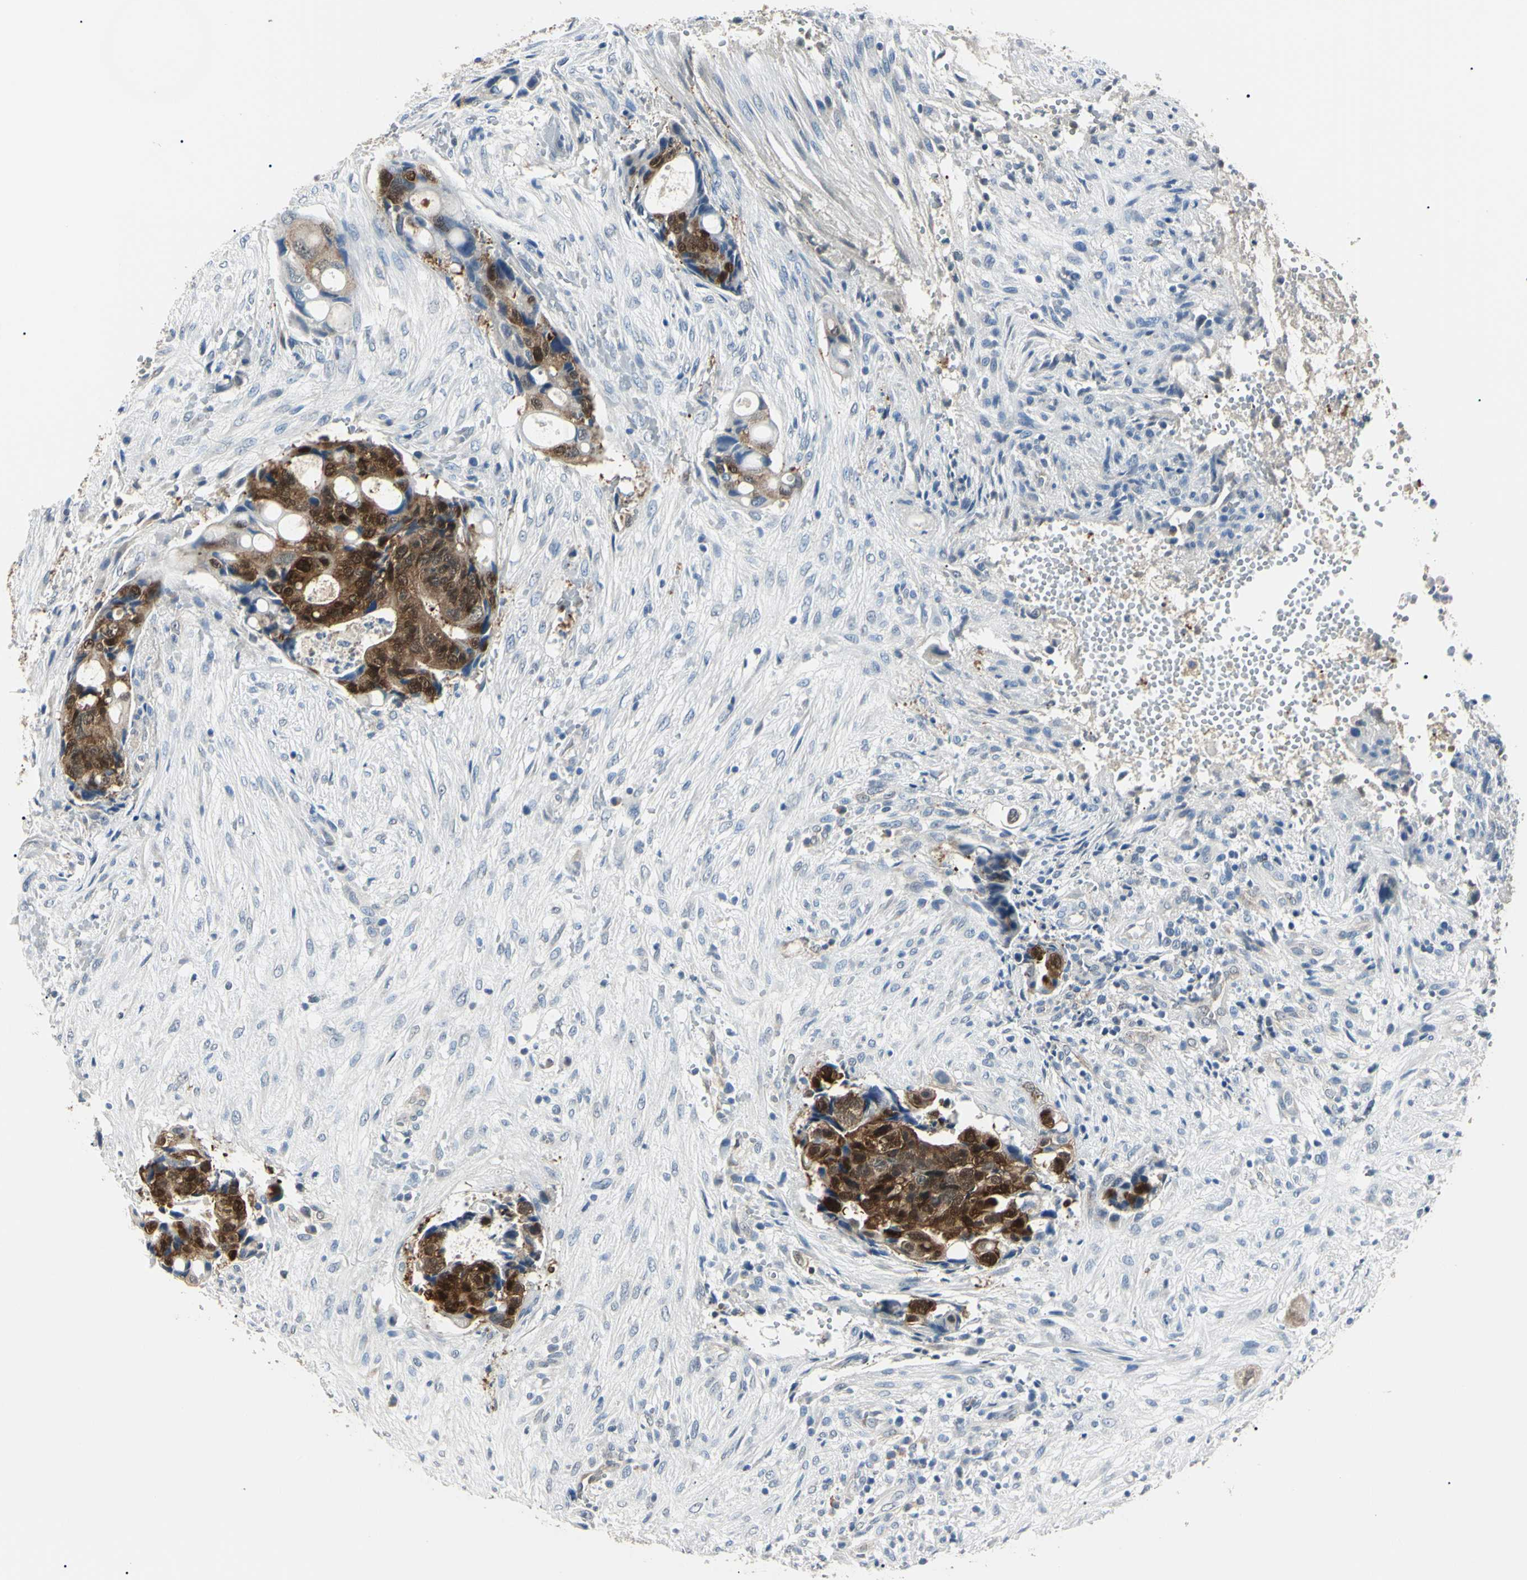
{"staining": {"intensity": "strong", "quantity": "25%-75%", "location": "cytoplasmic/membranous,nuclear"}, "tissue": "colorectal cancer", "cell_type": "Tumor cells", "image_type": "cancer", "snomed": [{"axis": "morphology", "description": "Adenocarcinoma, NOS"}, {"axis": "topography", "description": "Colon"}], "caption": "Brown immunohistochemical staining in human colorectal adenocarcinoma displays strong cytoplasmic/membranous and nuclear staining in about 25%-75% of tumor cells.", "gene": "AKR1C3", "patient": {"sex": "female", "age": 57}}